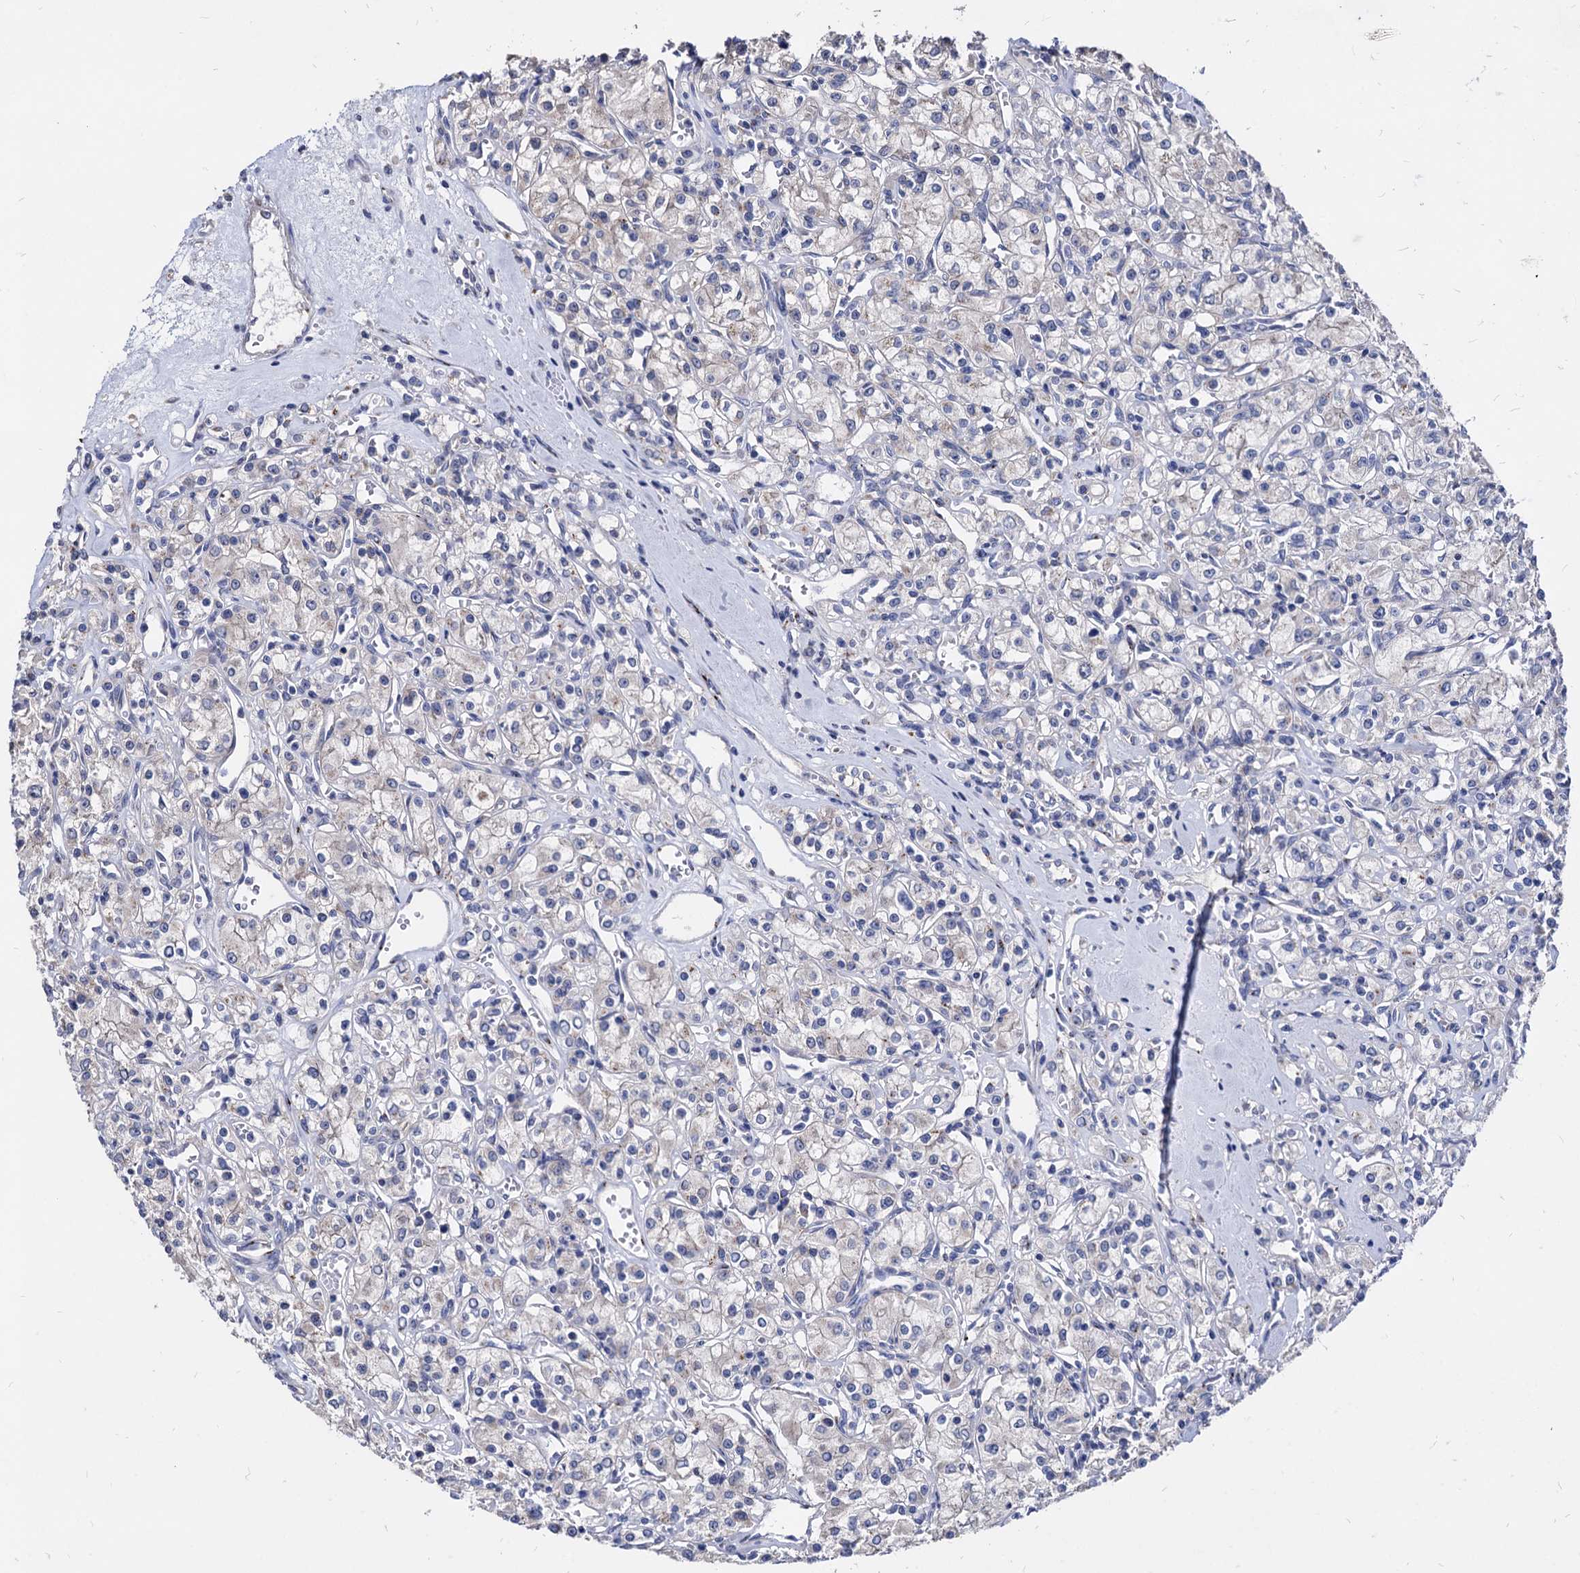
{"staining": {"intensity": "negative", "quantity": "none", "location": "none"}, "tissue": "renal cancer", "cell_type": "Tumor cells", "image_type": "cancer", "snomed": [{"axis": "morphology", "description": "Adenocarcinoma, NOS"}, {"axis": "topography", "description": "Kidney"}], "caption": "Renal cancer (adenocarcinoma) was stained to show a protein in brown. There is no significant expression in tumor cells.", "gene": "ESD", "patient": {"sex": "female", "age": 59}}